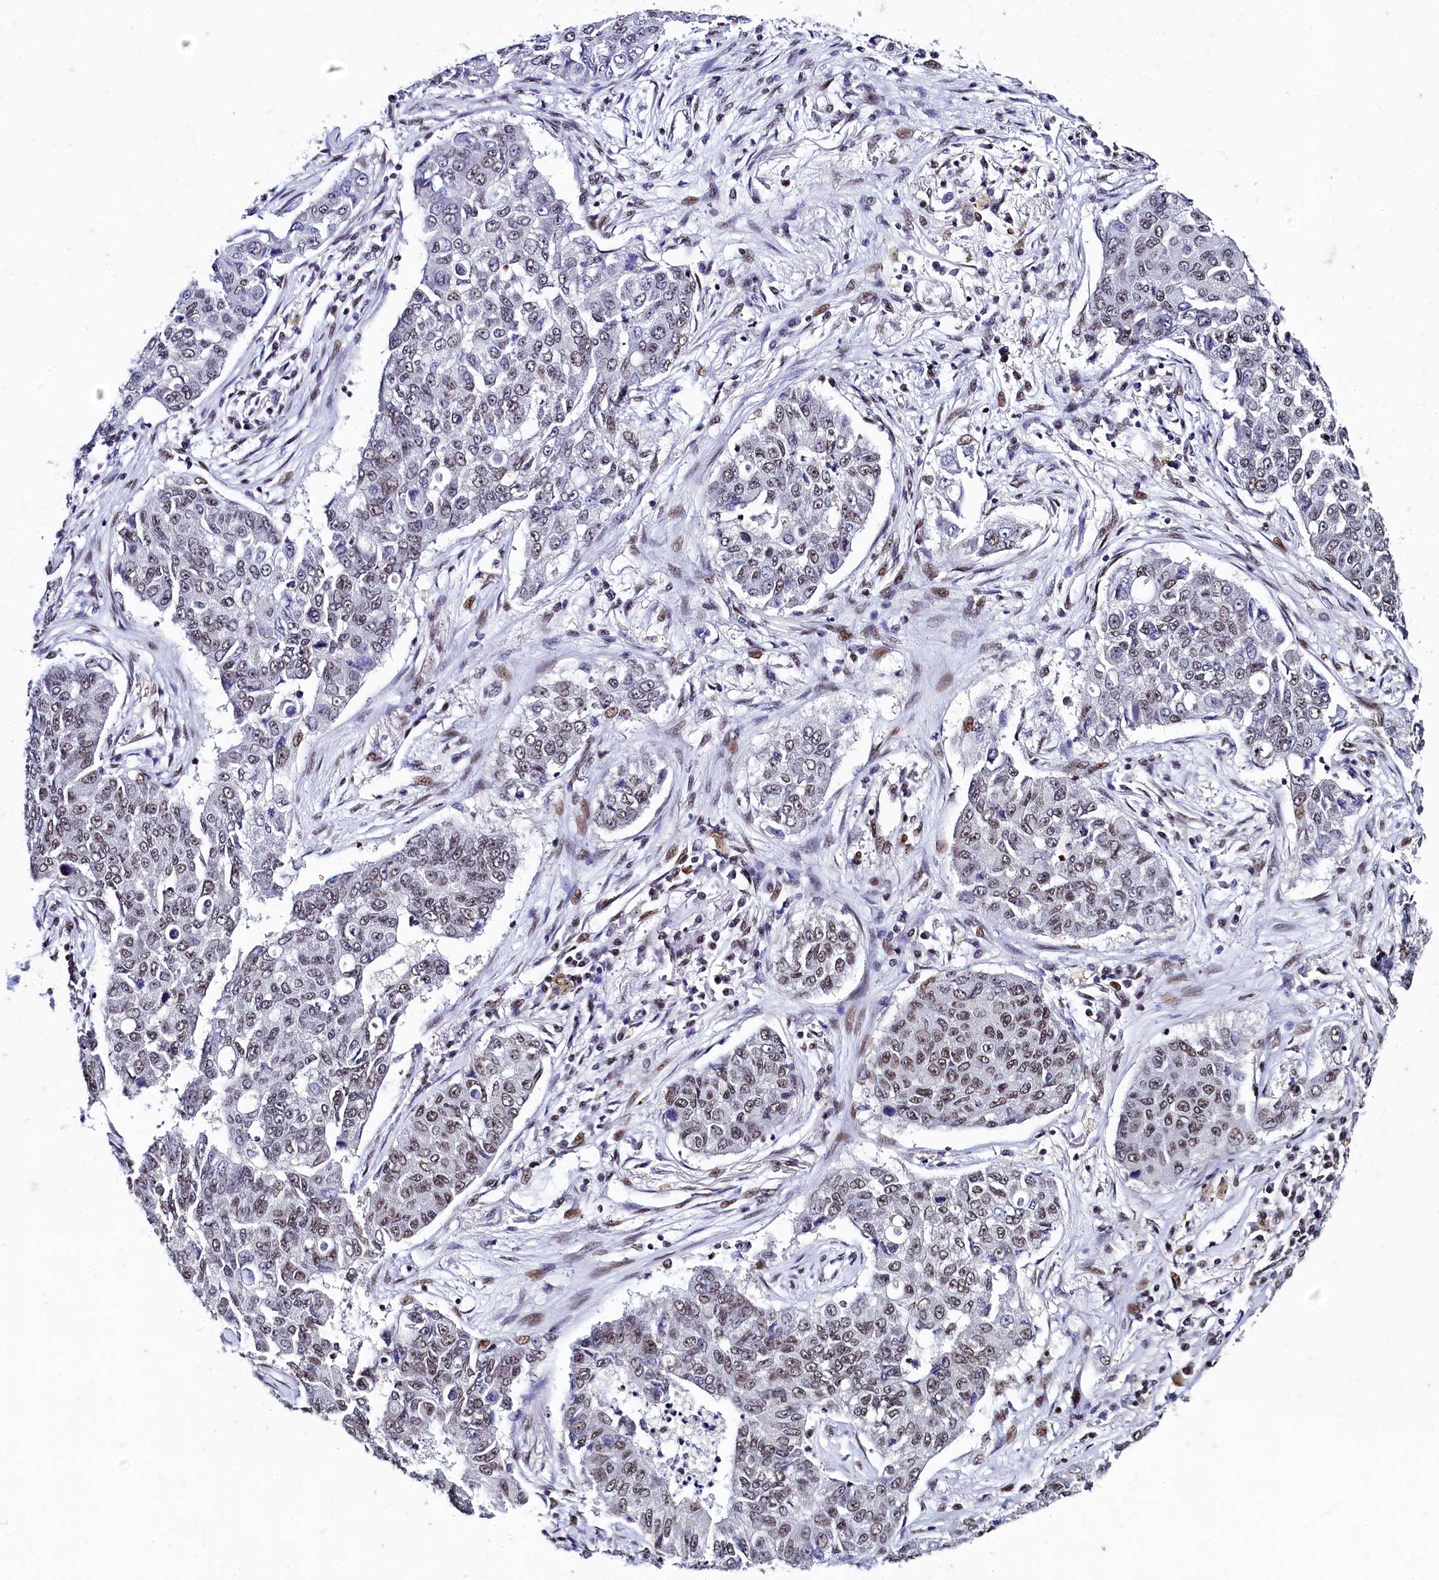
{"staining": {"intensity": "weak", "quantity": "25%-75%", "location": "nuclear"}, "tissue": "lung cancer", "cell_type": "Tumor cells", "image_type": "cancer", "snomed": [{"axis": "morphology", "description": "Squamous cell carcinoma, NOS"}, {"axis": "topography", "description": "Lung"}], "caption": "Protein staining of lung squamous cell carcinoma tissue exhibits weak nuclear expression in about 25%-75% of tumor cells. (IHC, brightfield microscopy, high magnification).", "gene": "CPSF7", "patient": {"sex": "male", "age": 74}}